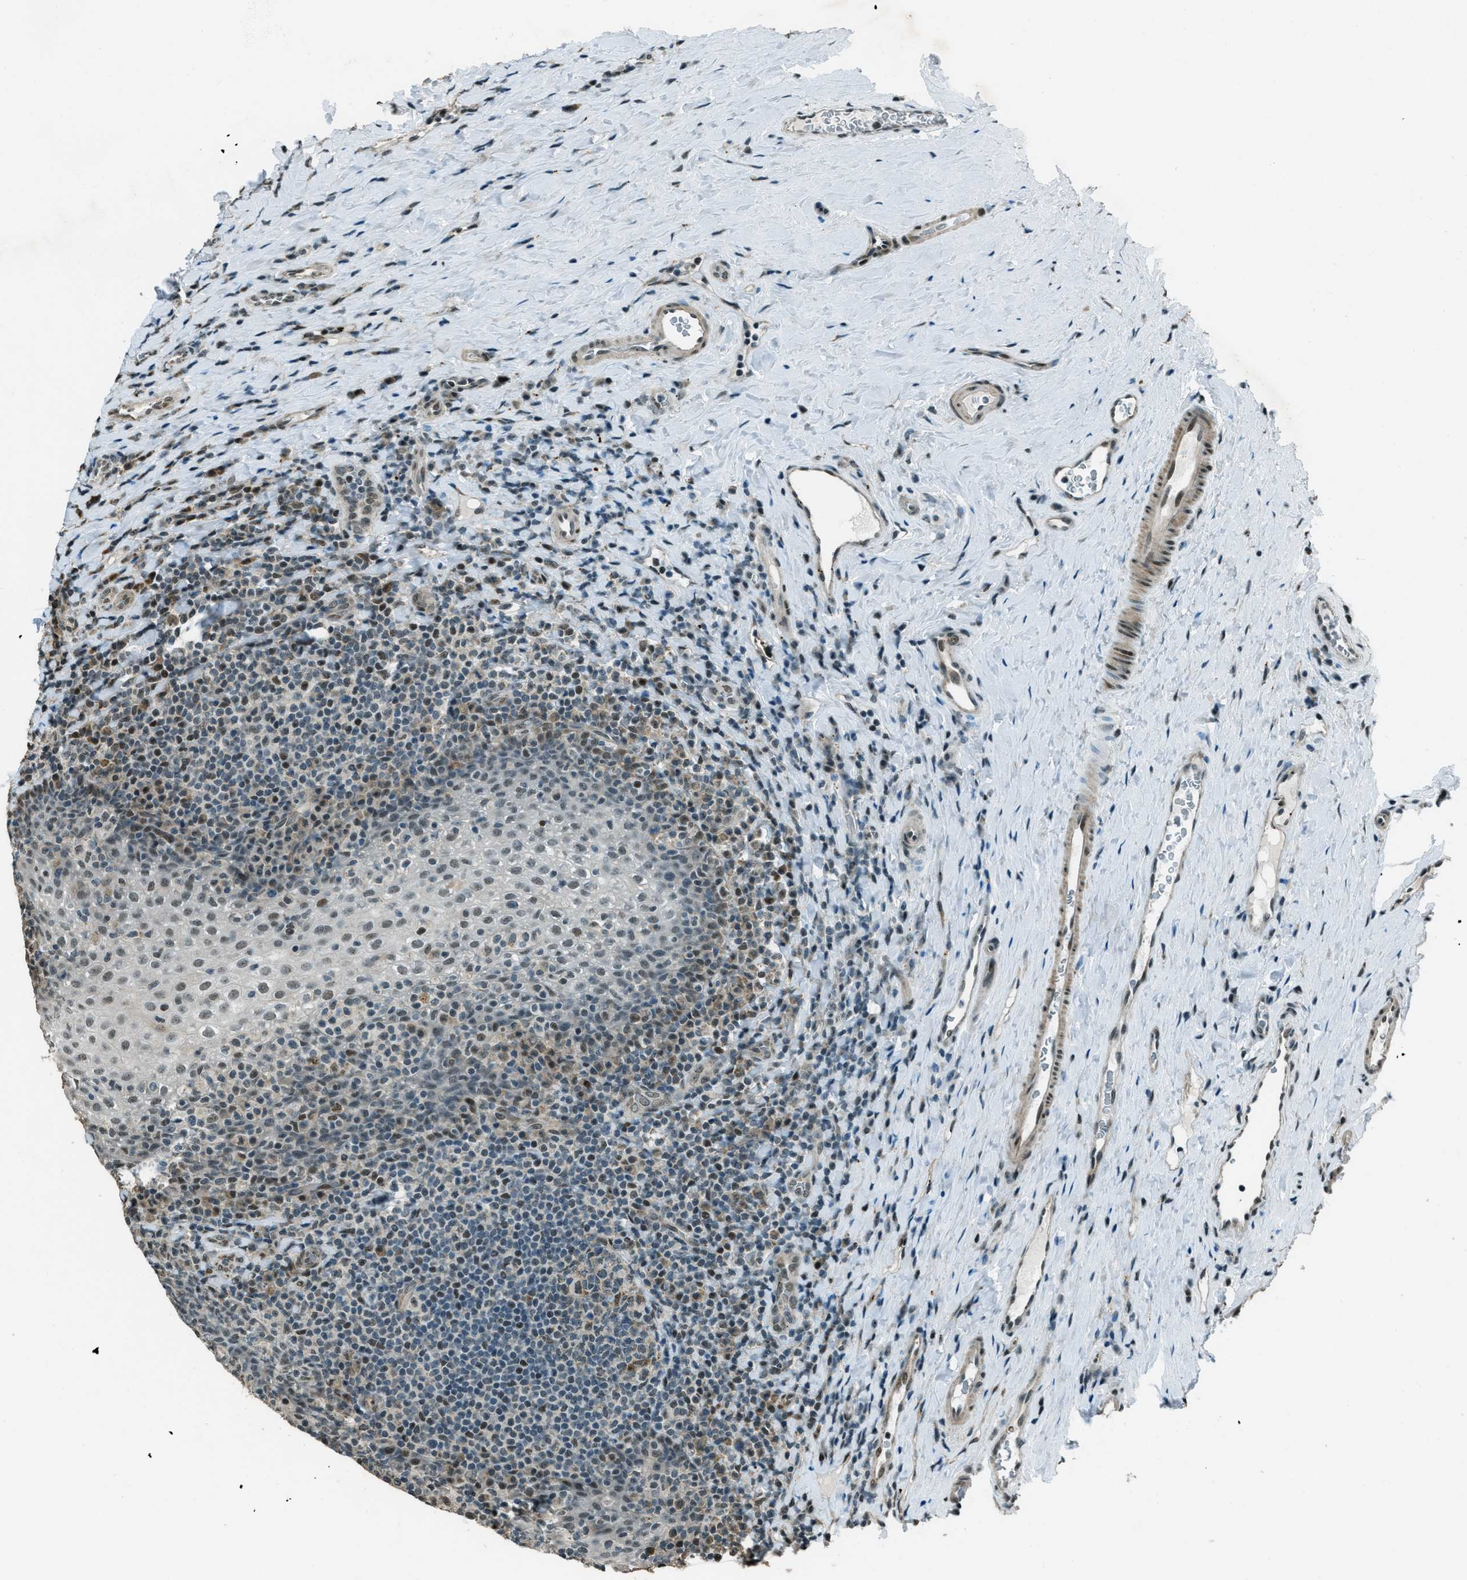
{"staining": {"intensity": "moderate", "quantity": "25%-75%", "location": "cytoplasmic/membranous,nuclear"}, "tissue": "tonsil", "cell_type": "Non-germinal center cells", "image_type": "normal", "snomed": [{"axis": "morphology", "description": "Normal tissue, NOS"}, {"axis": "topography", "description": "Tonsil"}], "caption": "Benign tonsil demonstrates moderate cytoplasmic/membranous,nuclear staining in about 25%-75% of non-germinal center cells The staining was performed using DAB (3,3'-diaminobenzidine) to visualize the protein expression in brown, while the nuclei were stained in blue with hematoxylin (Magnification: 20x)..", "gene": "TARDBP", "patient": {"sex": "male", "age": 17}}